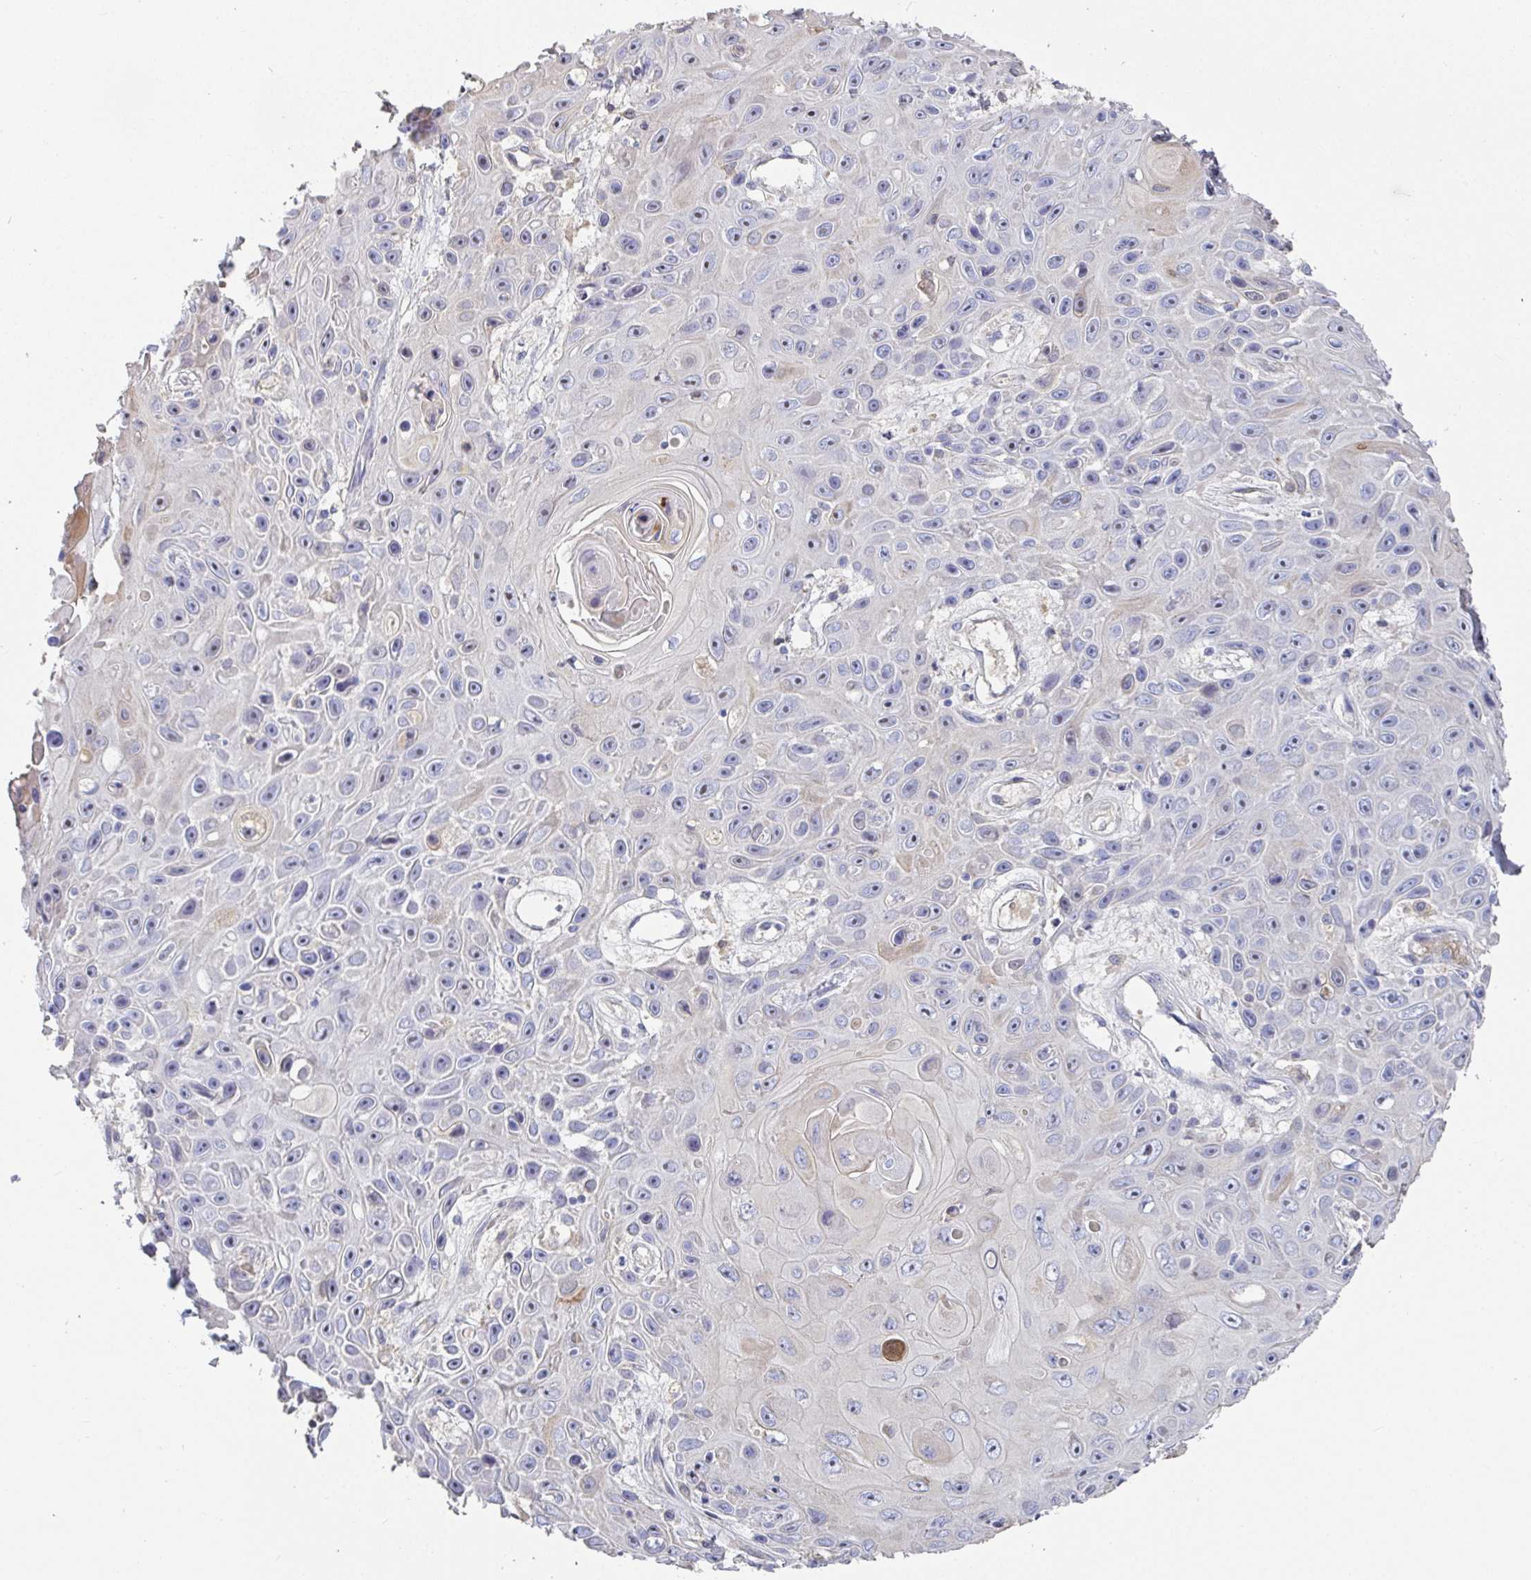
{"staining": {"intensity": "negative", "quantity": "none", "location": "none"}, "tissue": "skin cancer", "cell_type": "Tumor cells", "image_type": "cancer", "snomed": [{"axis": "morphology", "description": "Squamous cell carcinoma, NOS"}, {"axis": "topography", "description": "Skin"}], "caption": "IHC photomicrograph of human skin cancer stained for a protein (brown), which demonstrates no staining in tumor cells.", "gene": "ANO5", "patient": {"sex": "male", "age": 82}}